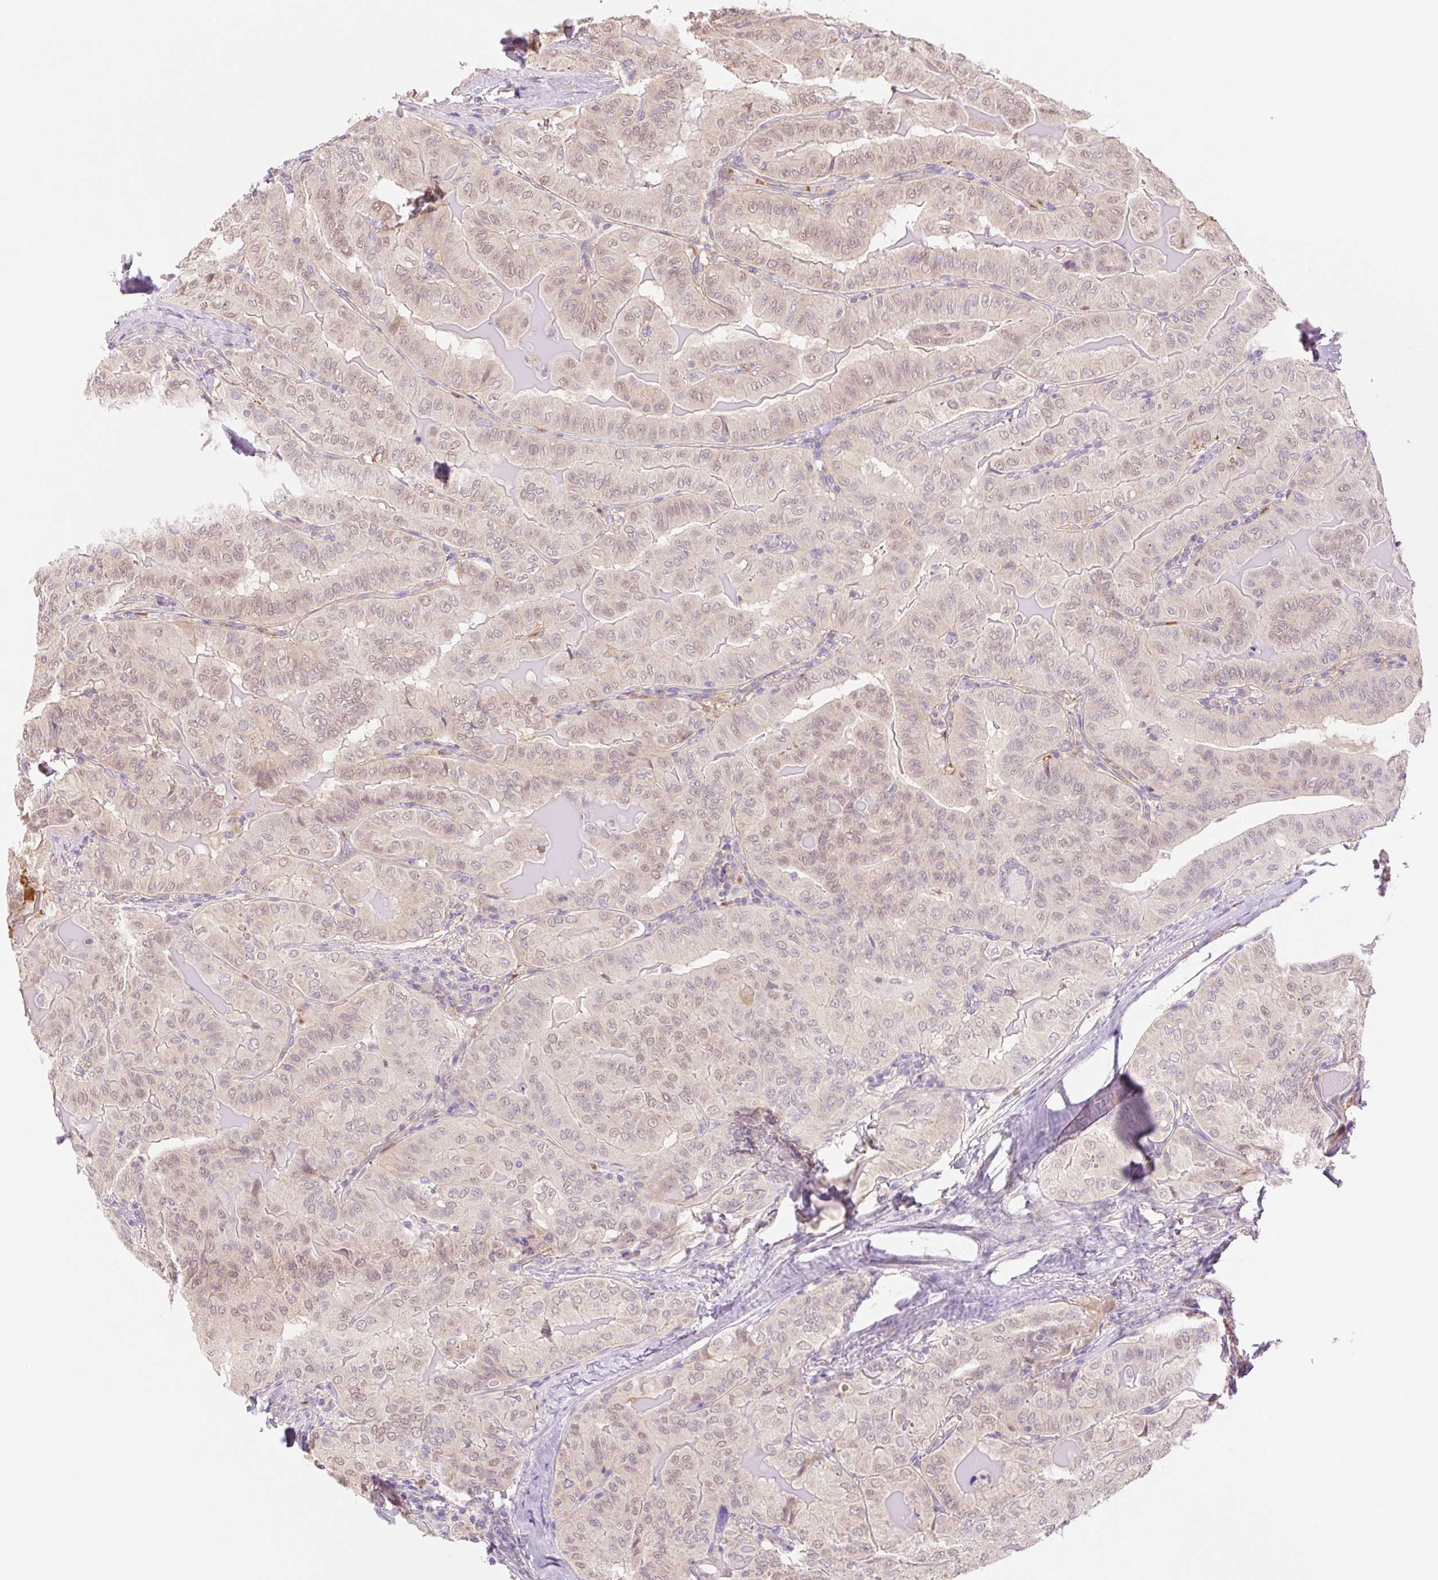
{"staining": {"intensity": "weak", "quantity": ">75%", "location": "nuclear"}, "tissue": "thyroid cancer", "cell_type": "Tumor cells", "image_type": "cancer", "snomed": [{"axis": "morphology", "description": "Papillary adenocarcinoma, NOS"}, {"axis": "topography", "description": "Thyroid gland"}], "caption": "Immunohistochemical staining of thyroid cancer (papillary adenocarcinoma) displays weak nuclear protein expression in about >75% of tumor cells. The protein of interest is stained brown, and the nuclei are stained in blue (DAB IHC with brightfield microscopy, high magnification).", "gene": "HEBP1", "patient": {"sex": "female", "age": 68}}